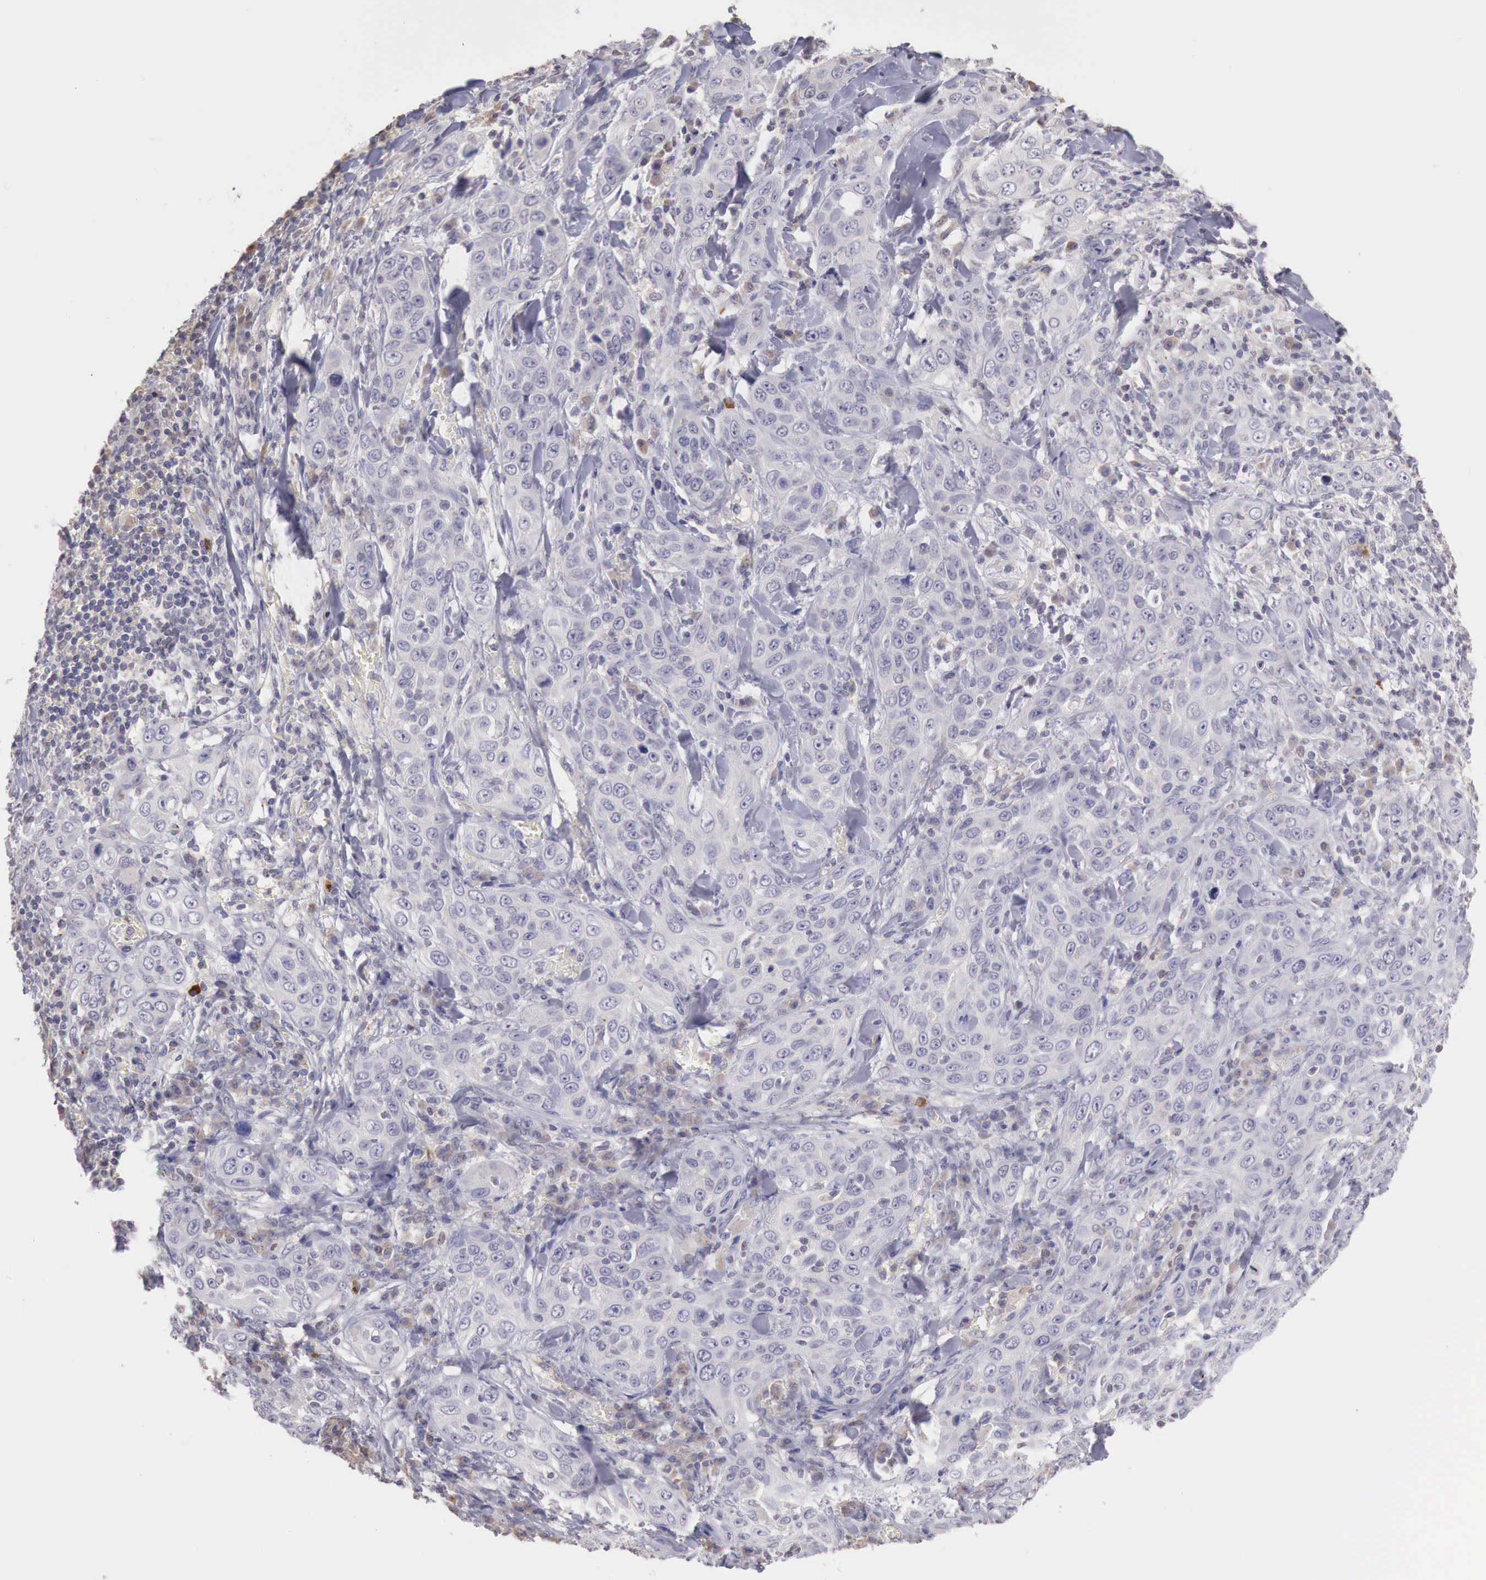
{"staining": {"intensity": "negative", "quantity": "none", "location": "none"}, "tissue": "skin cancer", "cell_type": "Tumor cells", "image_type": "cancer", "snomed": [{"axis": "morphology", "description": "Squamous cell carcinoma, NOS"}, {"axis": "topography", "description": "Skin"}], "caption": "DAB (3,3'-diaminobenzidine) immunohistochemical staining of skin squamous cell carcinoma displays no significant staining in tumor cells.", "gene": "TBC1D9", "patient": {"sex": "male", "age": 84}}